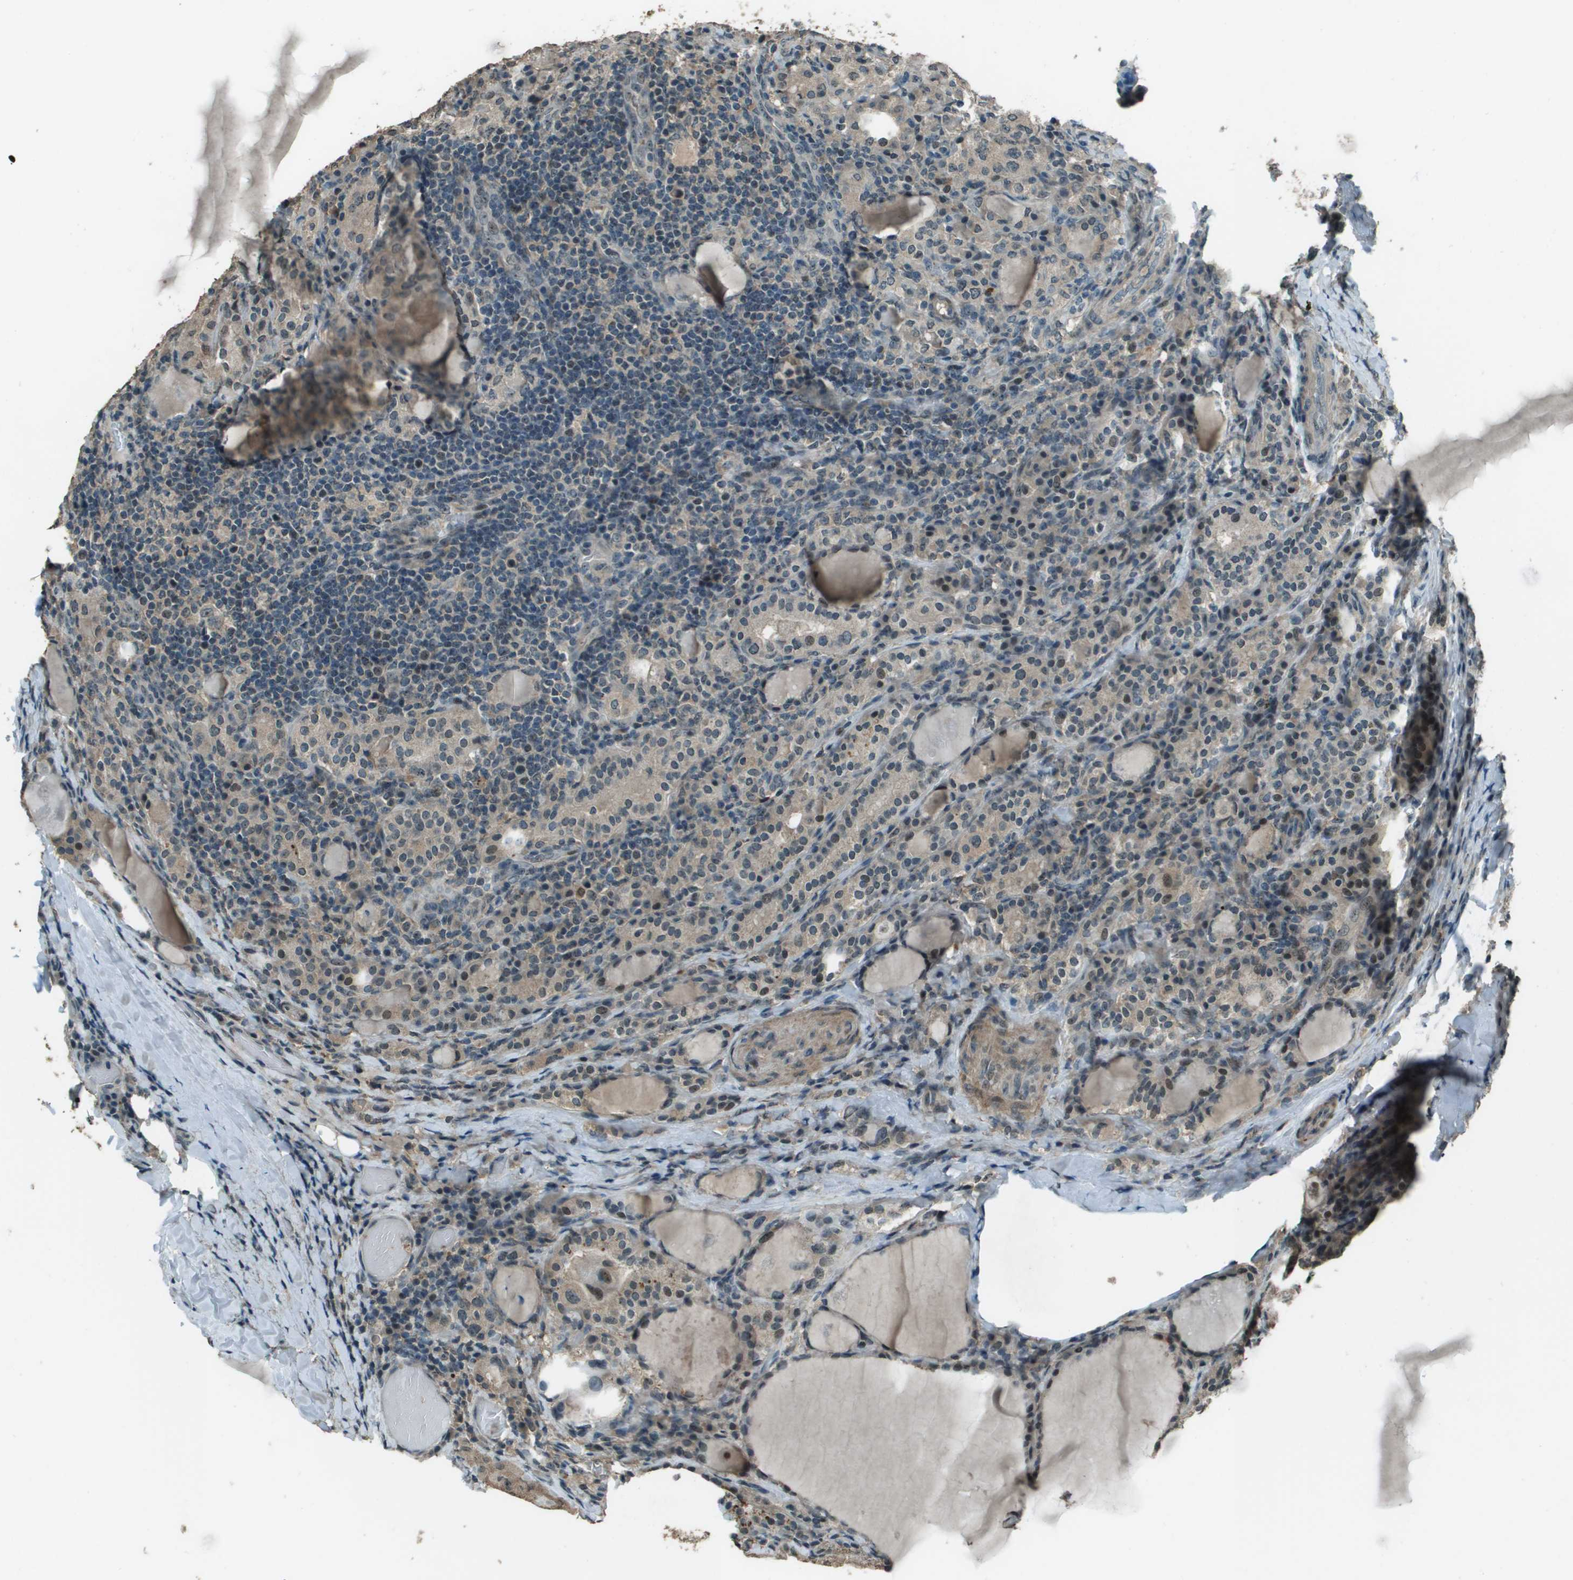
{"staining": {"intensity": "moderate", "quantity": ">75%", "location": "cytoplasmic/membranous"}, "tissue": "thyroid cancer", "cell_type": "Tumor cells", "image_type": "cancer", "snomed": [{"axis": "morphology", "description": "Papillary adenocarcinoma, NOS"}, {"axis": "topography", "description": "Thyroid gland"}], "caption": "Immunohistochemistry (IHC) staining of thyroid cancer (papillary adenocarcinoma), which displays medium levels of moderate cytoplasmic/membranous staining in about >75% of tumor cells indicating moderate cytoplasmic/membranous protein positivity. The staining was performed using DAB (3,3'-diaminobenzidine) (brown) for protein detection and nuclei were counterstained in hematoxylin (blue).", "gene": "SDC3", "patient": {"sex": "female", "age": 42}}